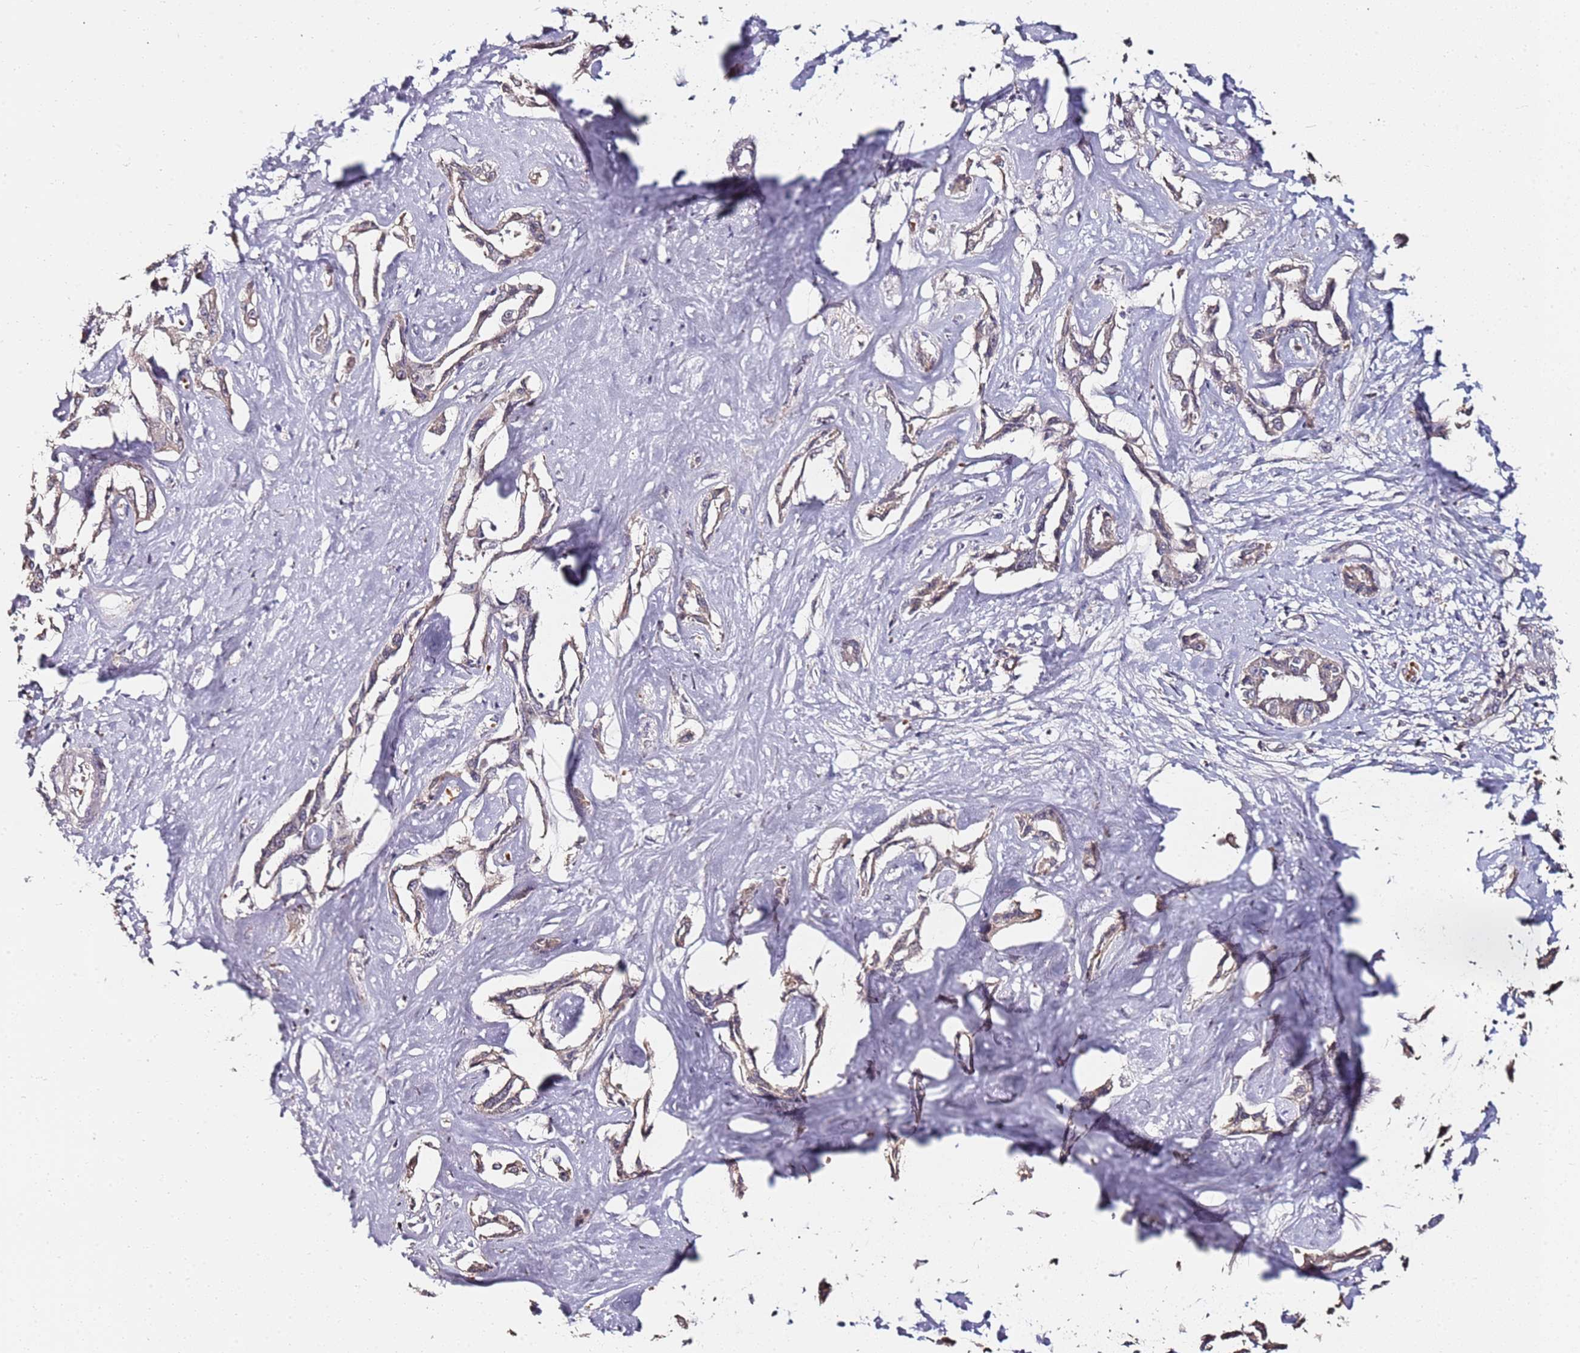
{"staining": {"intensity": "negative", "quantity": "none", "location": "none"}, "tissue": "liver cancer", "cell_type": "Tumor cells", "image_type": "cancer", "snomed": [{"axis": "morphology", "description": "Cholangiocarcinoma"}, {"axis": "topography", "description": "Liver"}], "caption": "A high-resolution micrograph shows immunohistochemistry staining of liver cancer, which shows no significant expression in tumor cells. (Immunohistochemistry (ihc), brightfield microscopy, high magnification).", "gene": "C3orf80", "patient": {"sex": "male", "age": 59}}